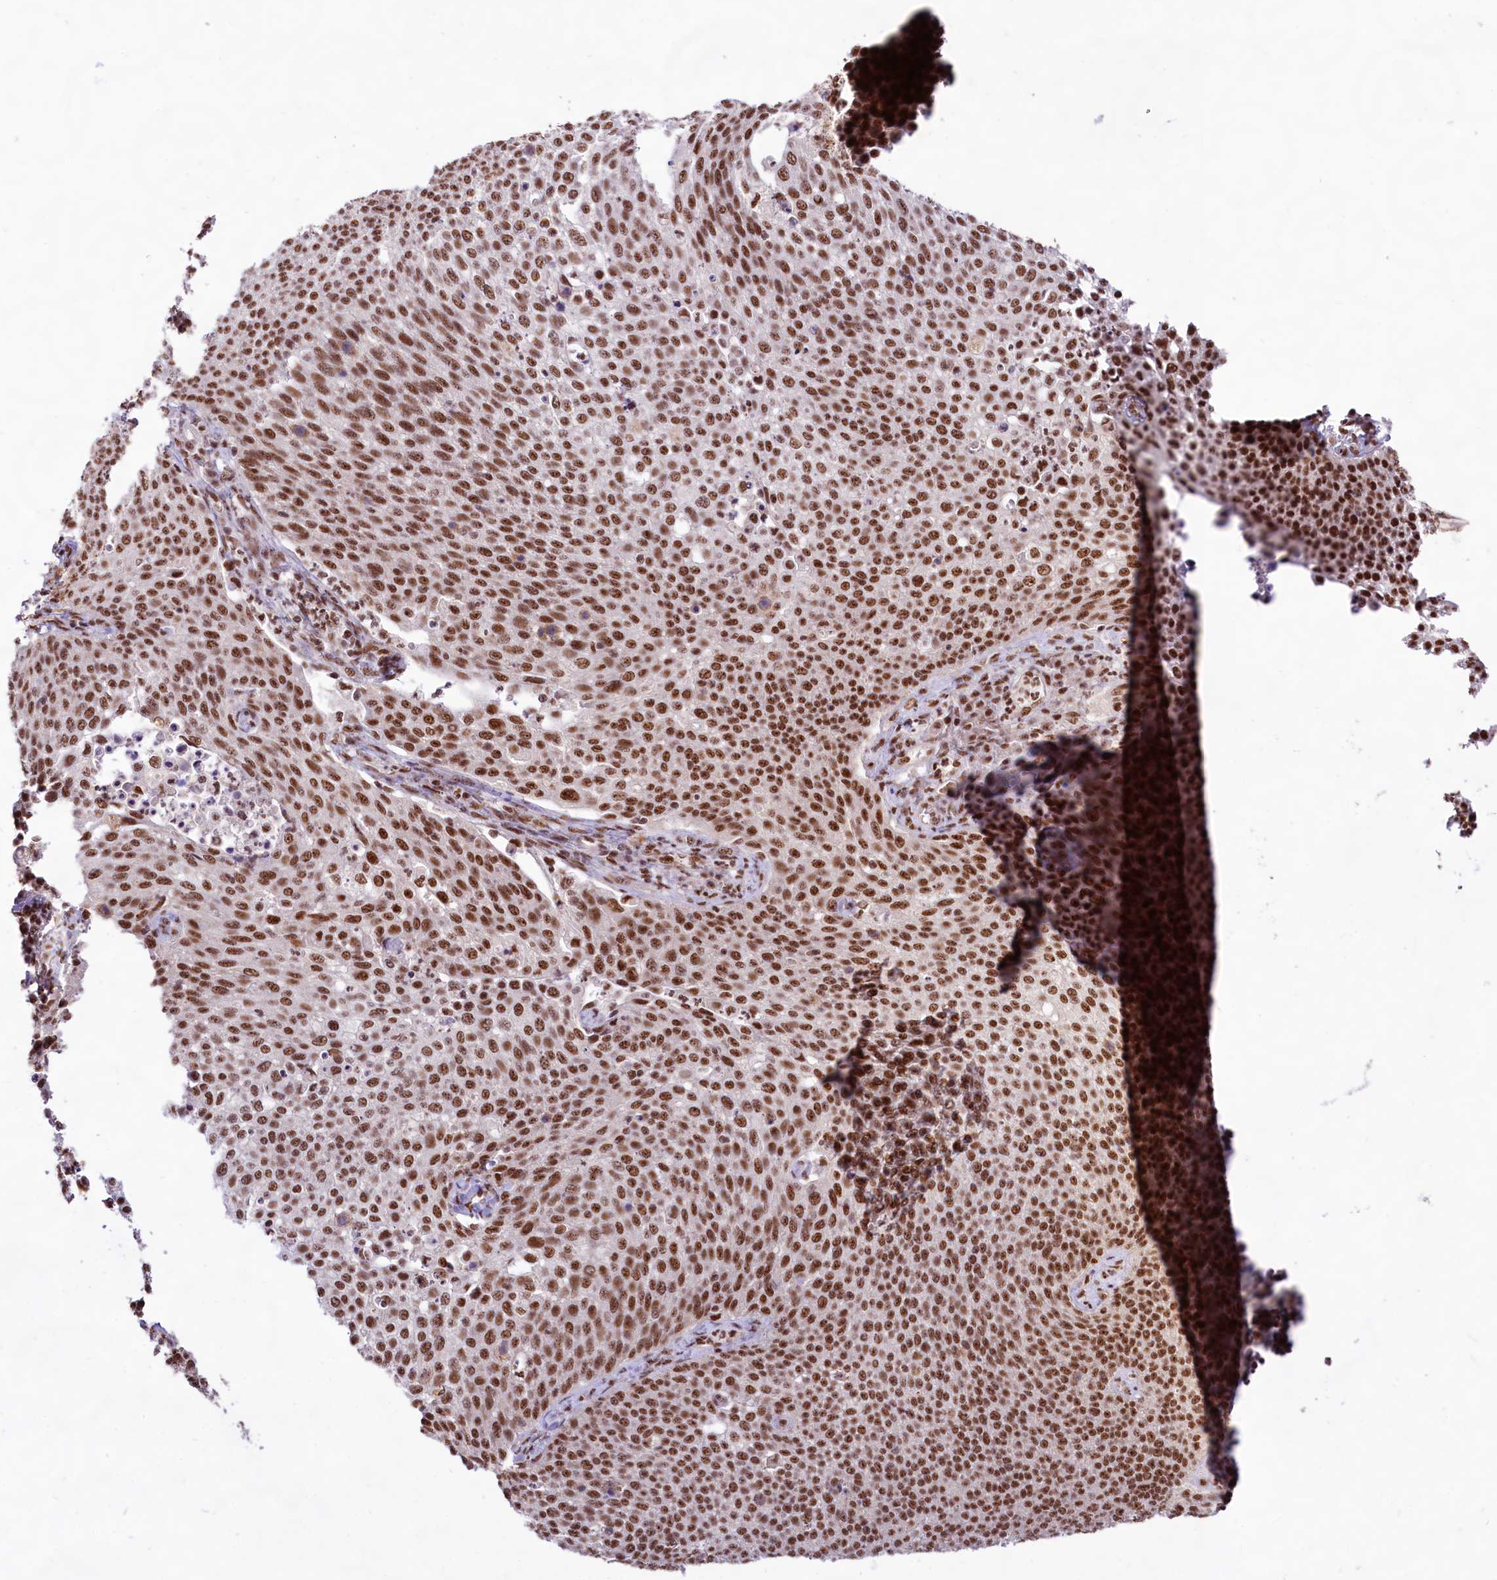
{"staining": {"intensity": "strong", "quantity": ">75%", "location": "nuclear"}, "tissue": "cervical cancer", "cell_type": "Tumor cells", "image_type": "cancer", "snomed": [{"axis": "morphology", "description": "Squamous cell carcinoma, NOS"}, {"axis": "topography", "description": "Cervix"}], "caption": "Immunohistochemistry image of human squamous cell carcinoma (cervical) stained for a protein (brown), which displays high levels of strong nuclear positivity in about >75% of tumor cells.", "gene": "HIRA", "patient": {"sex": "female", "age": 34}}